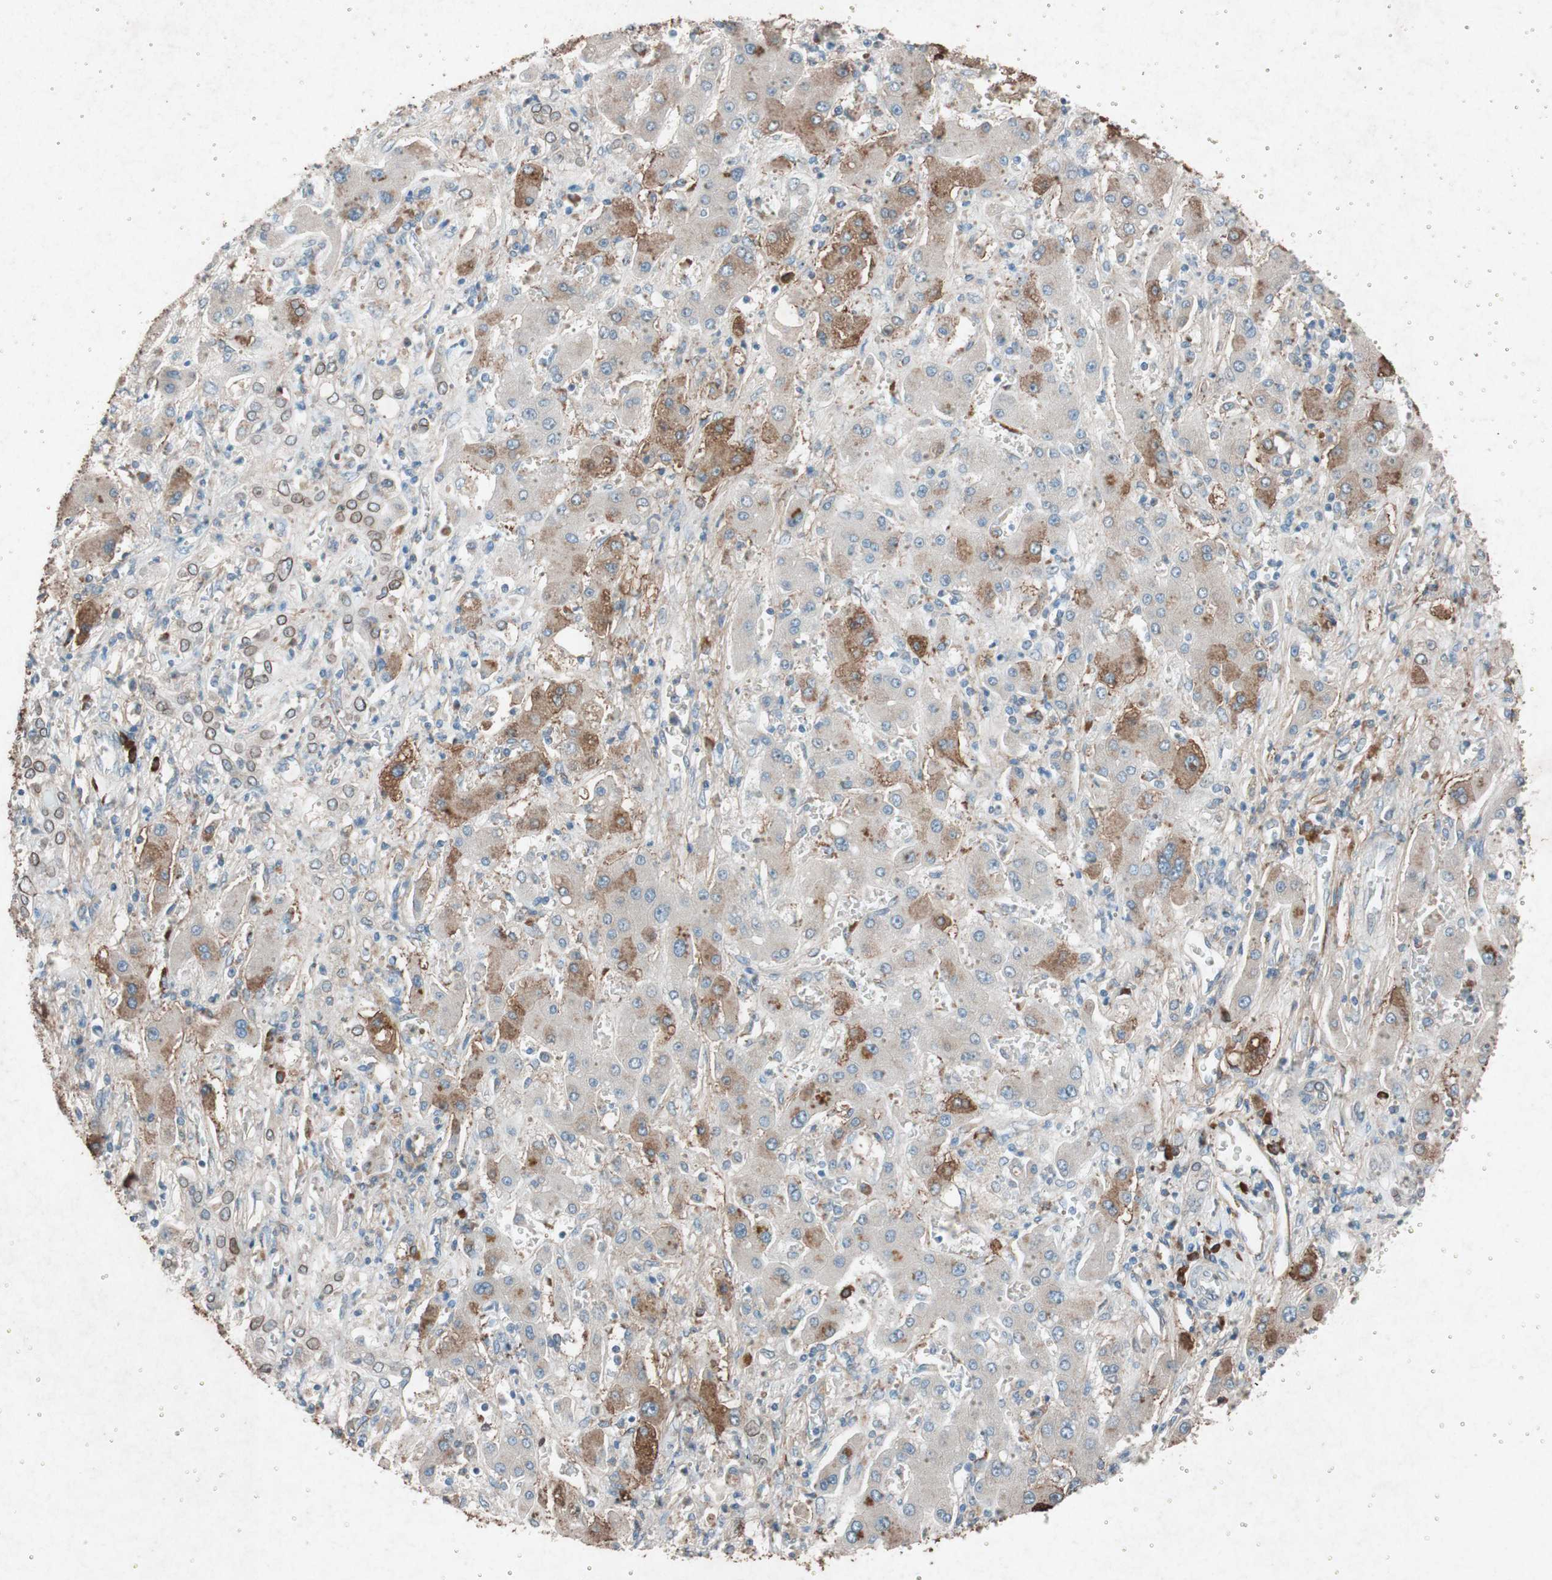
{"staining": {"intensity": "moderate", "quantity": ">75%", "location": "cytoplasmic/membranous"}, "tissue": "liver cancer", "cell_type": "Tumor cells", "image_type": "cancer", "snomed": [{"axis": "morphology", "description": "Cholangiocarcinoma"}, {"axis": "topography", "description": "Liver"}], "caption": "Protein analysis of liver cancer tissue exhibits moderate cytoplasmic/membranous staining in about >75% of tumor cells.", "gene": "GRB7", "patient": {"sex": "male", "age": 50}}